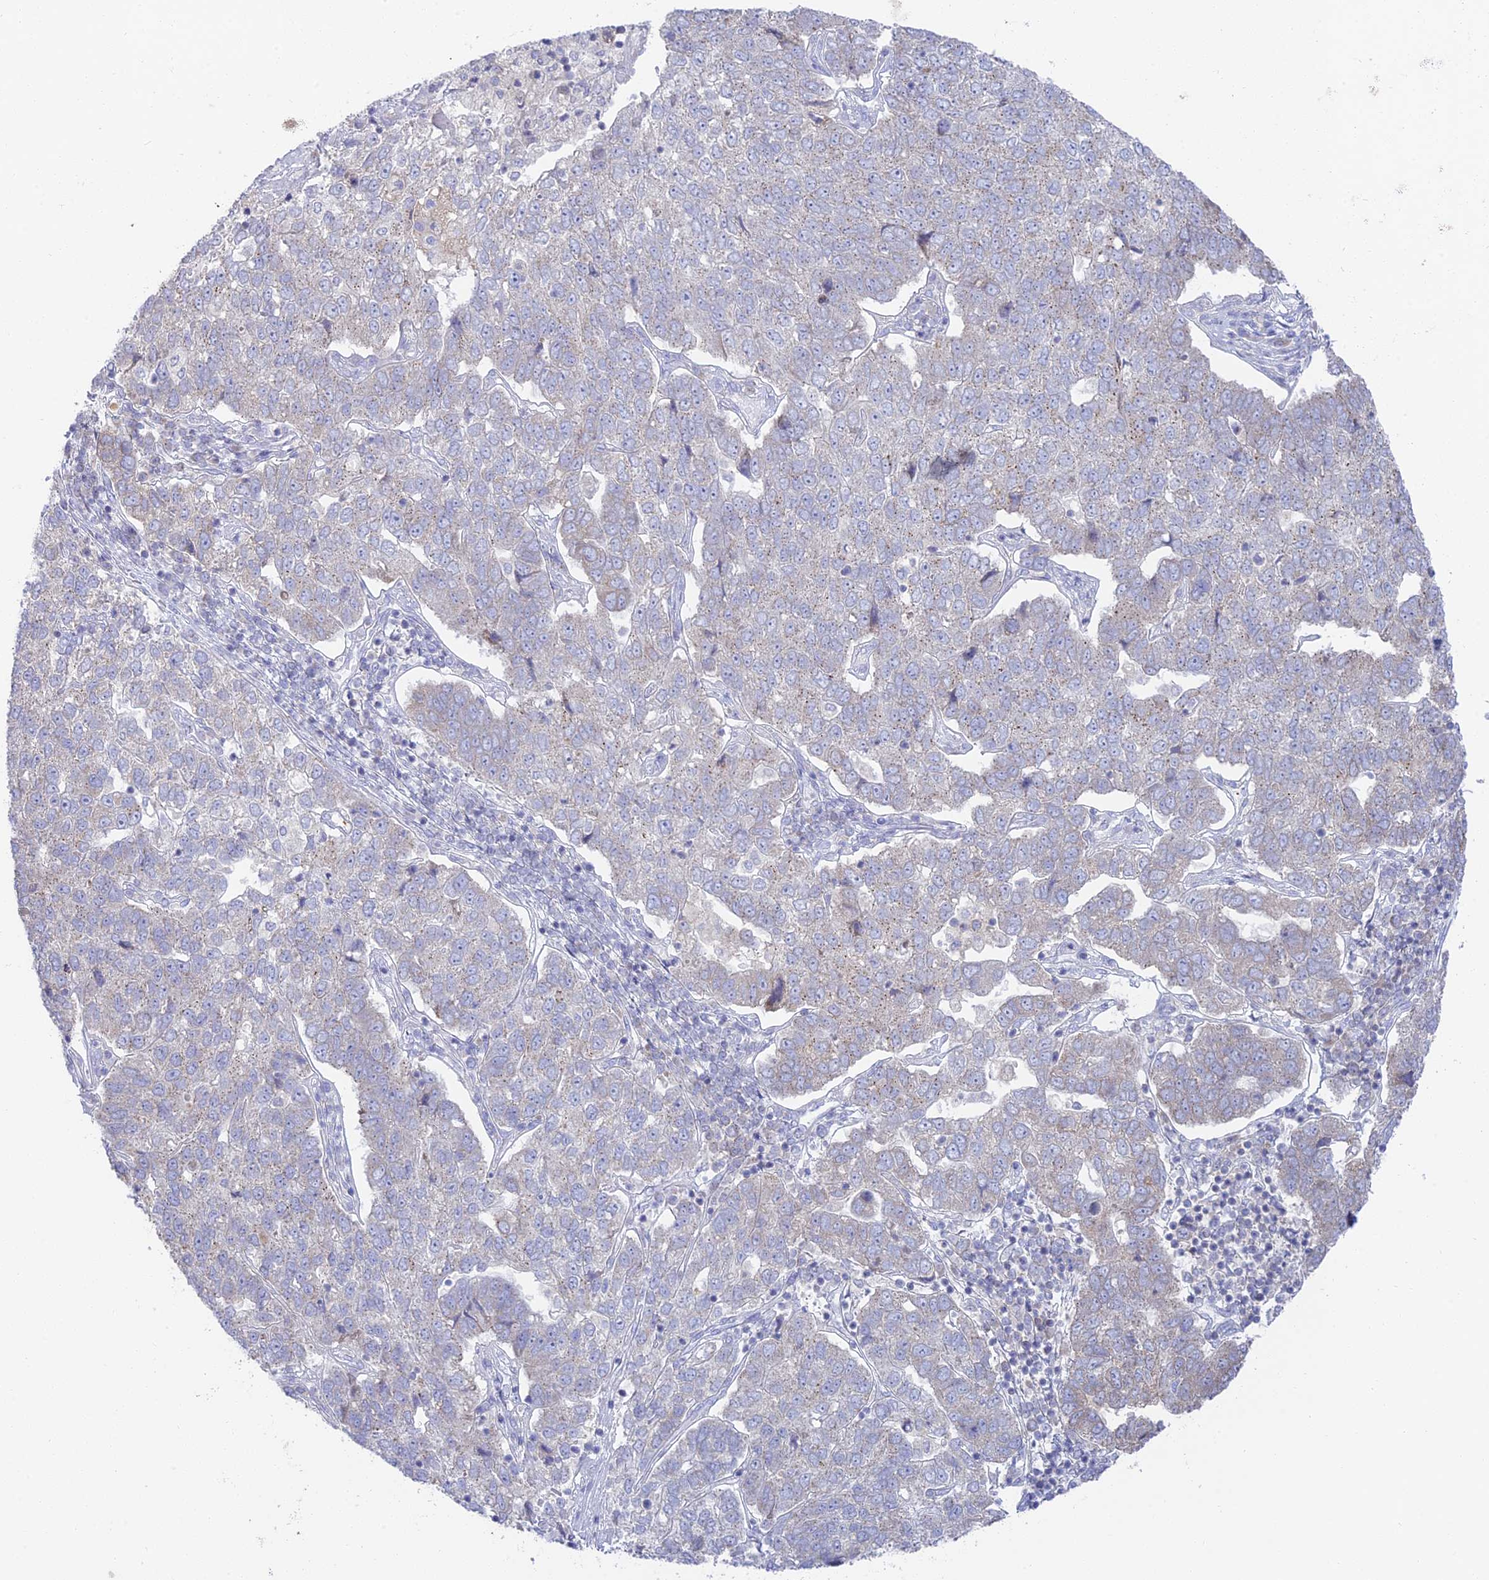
{"staining": {"intensity": "weak", "quantity": "<25%", "location": "cytoplasmic/membranous"}, "tissue": "pancreatic cancer", "cell_type": "Tumor cells", "image_type": "cancer", "snomed": [{"axis": "morphology", "description": "Adenocarcinoma, NOS"}, {"axis": "topography", "description": "Pancreas"}], "caption": "Immunohistochemistry (IHC) photomicrograph of neoplastic tissue: adenocarcinoma (pancreatic) stained with DAB demonstrates no significant protein staining in tumor cells. (Stains: DAB IHC with hematoxylin counter stain, Microscopy: brightfield microscopy at high magnification).", "gene": "TMEM40", "patient": {"sex": "female", "age": 61}}